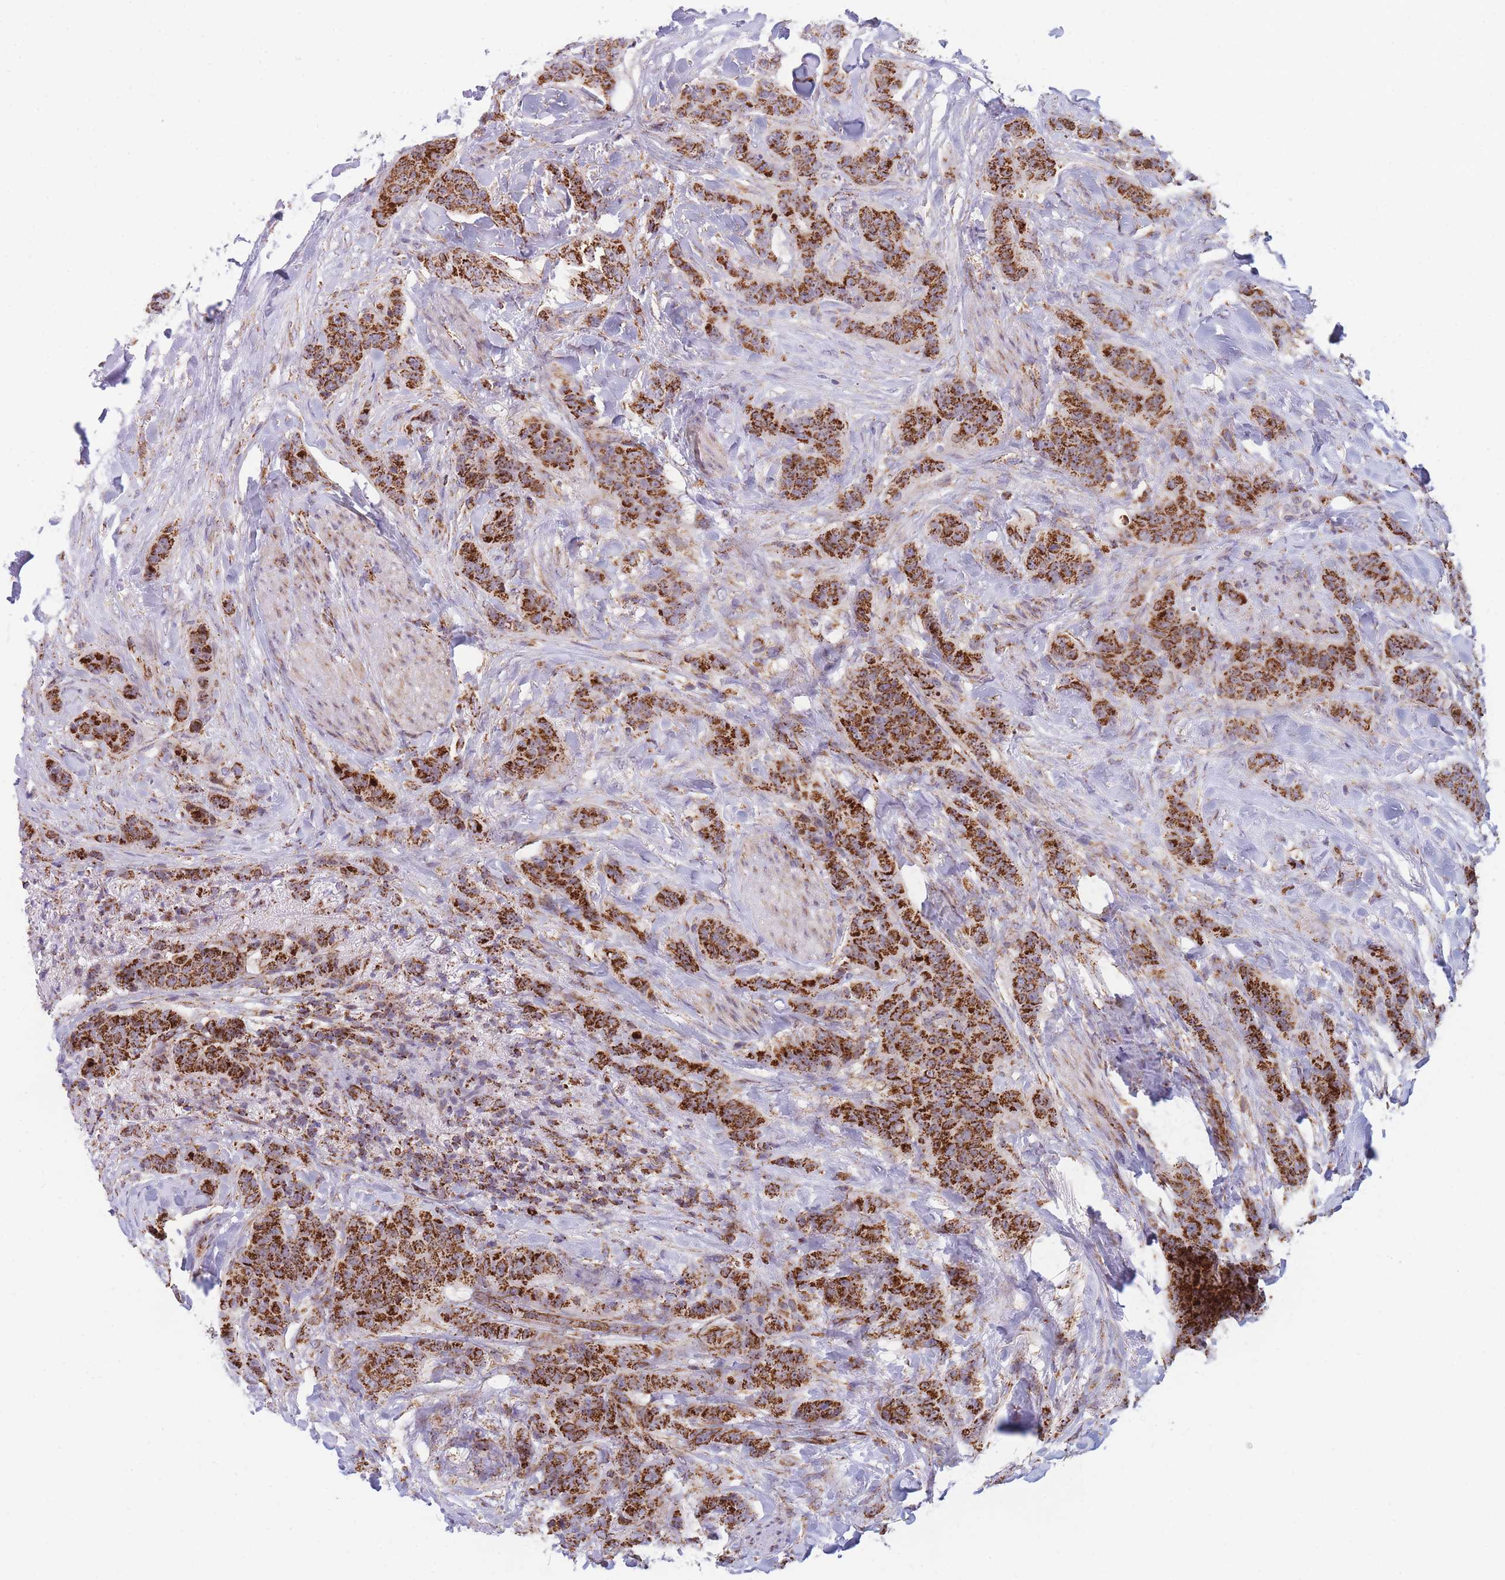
{"staining": {"intensity": "strong", "quantity": ">75%", "location": "cytoplasmic/membranous"}, "tissue": "breast cancer", "cell_type": "Tumor cells", "image_type": "cancer", "snomed": [{"axis": "morphology", "description": "Duct carcinoma"}, {"axis": "topography", "description": "Breast"}], "caption": "Brown immunohistochemical staining in invasive ductal carcinoma (breast) displays strong cytoplasmic/membranous expression in approximately >75% of tumor cells.", "gene": "DDX49", "patient": {"sex": "female", "age": 40}}